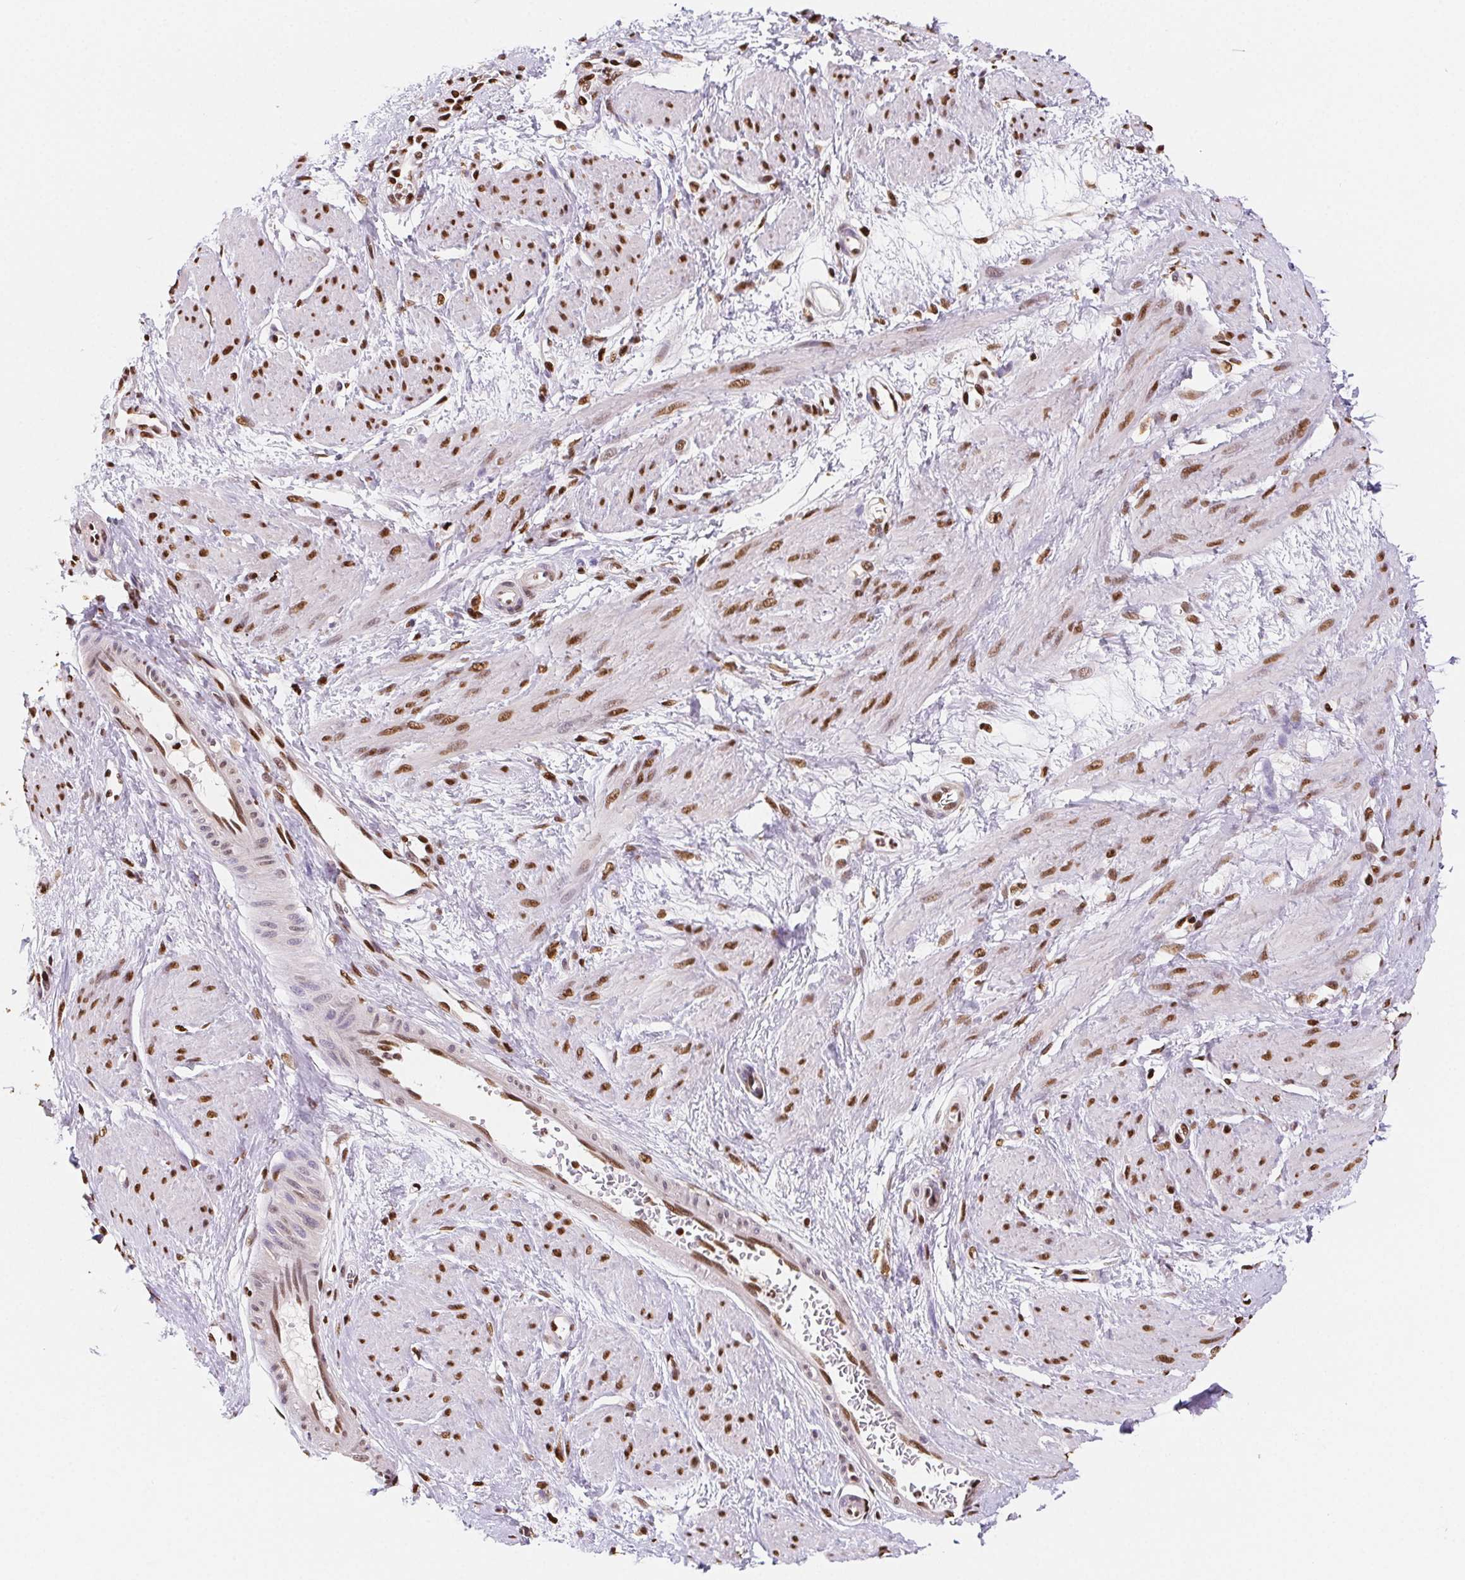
{"staining": {"intensity": "moderate", "quantity": ">75%", "location": "nuclear"}, "tissue": "smooth muscle", "cell_type": "Smooth muscle cells", "image_type": "normal", "snomed": [{"axis": "morphology", "description": "Normal tissue, NOS"}, {"axis": "topography", "description": "Smooth muscle"}, {"axis": "topography", "description": "Uterus"}], "caption": "Protein expression analysis of unremarkable human smooth muscle reveals moderate nuclear expression in about >75% of smooth muscle cells. (brown staining indicates protein expression, while blue staining denotes nuclei).", "gene": "SETSIP", "patient": {"sex": "female", "age": 39}}